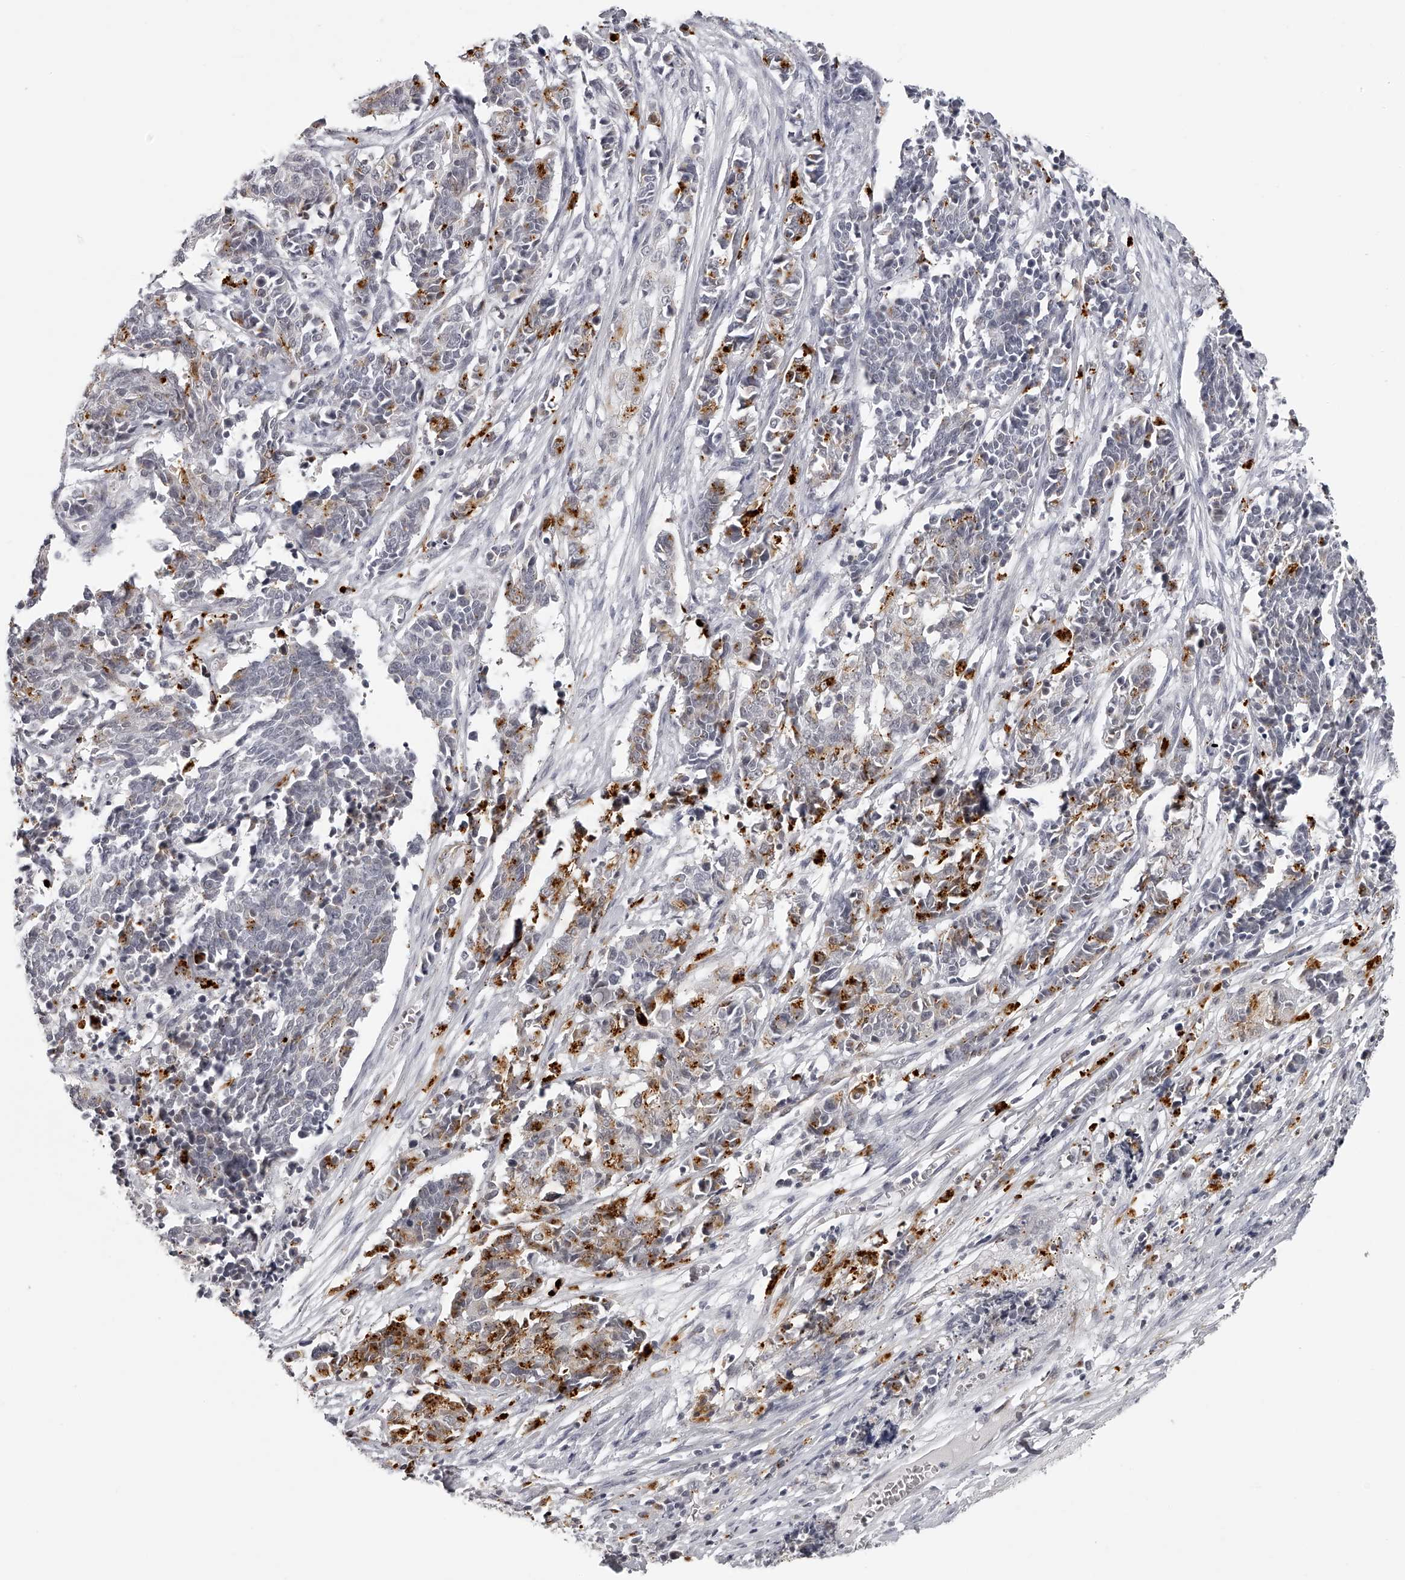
{"staining": {"intensity": "moderate", "quantity": "<25%", "location": "cytoplasmic/membranous"}, "tissue": "cervical cancer", "cell_type": "Tumor cells", "image_type": "cancer", "snomed": [{"axis": "morphology", "description": "Normal tissue, NOS"}, {"axis": "morphology", "description": "Squamous cell carcinoma, NOS"}, {"axis": "topography", "description": "Cervix"}], "caption": "DAB immunohistochemical staining of human cervical squamous cell carcinoma shows moderate cytoplasmic/membranous protein staining in approximately <25% of tumor cells.", "gene": "RNF220", "patient": {"sex": "female", "age": 35}}